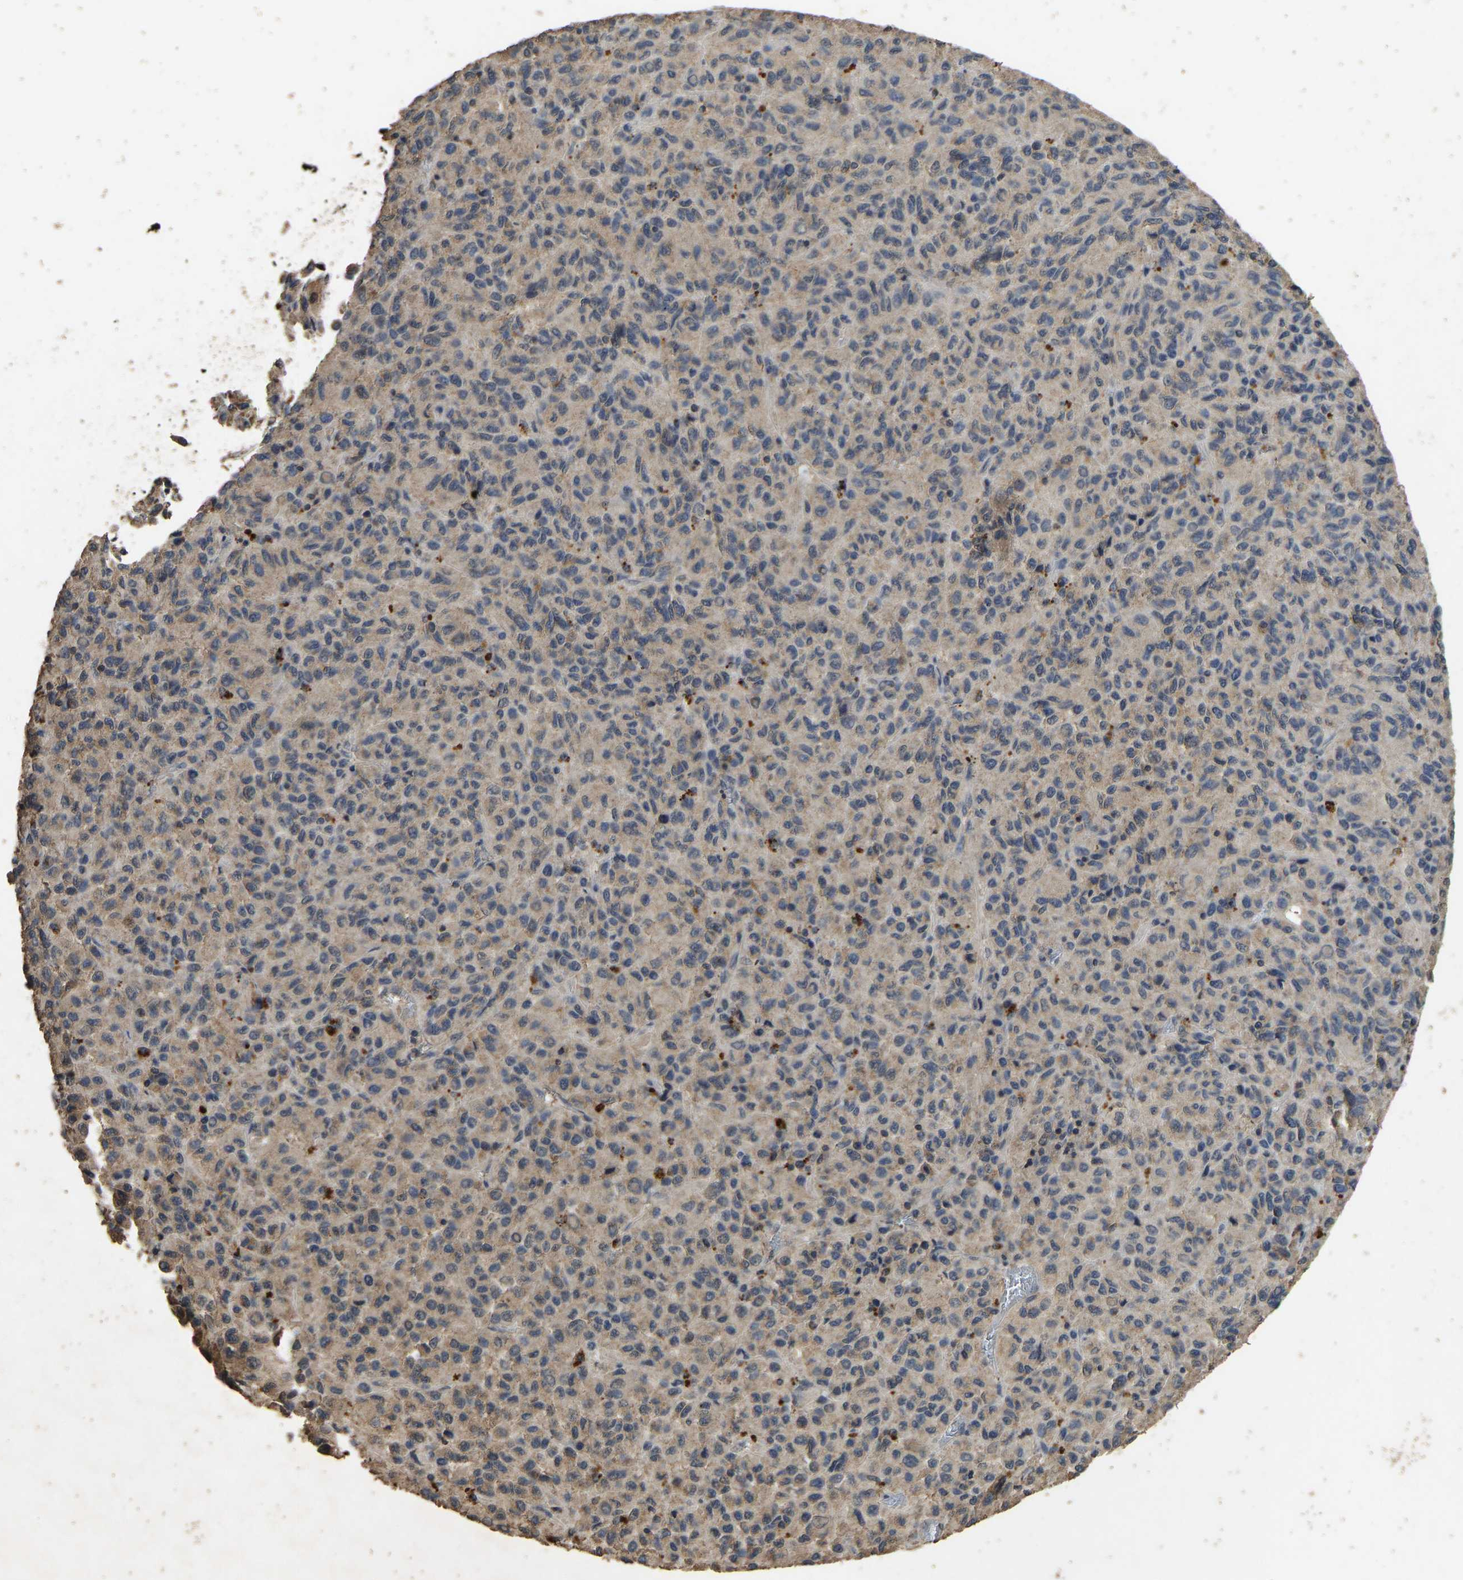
{"staining": {"intensity": "weak", "quantity": ">75%", "location": "cytoplasmic/membranous"}, "tissue": "melanoma", "cell_type": "Tumor cells", "image_type": "cancer", "snomed": [{"axis": "morphology", "description": "Malignant melanoma, Metastatic site"}, {"axis": "topography", "description": "Lung"}], "caption": "Approximately >75% of tumor cells in malignant melanoma (metastatic site) show weak cytoplasmic/membranous protein expression as visualized by brown immunohistochemical staining.", "gene": "CIDEC", "patient": {"sex": "male", "age": 64}}